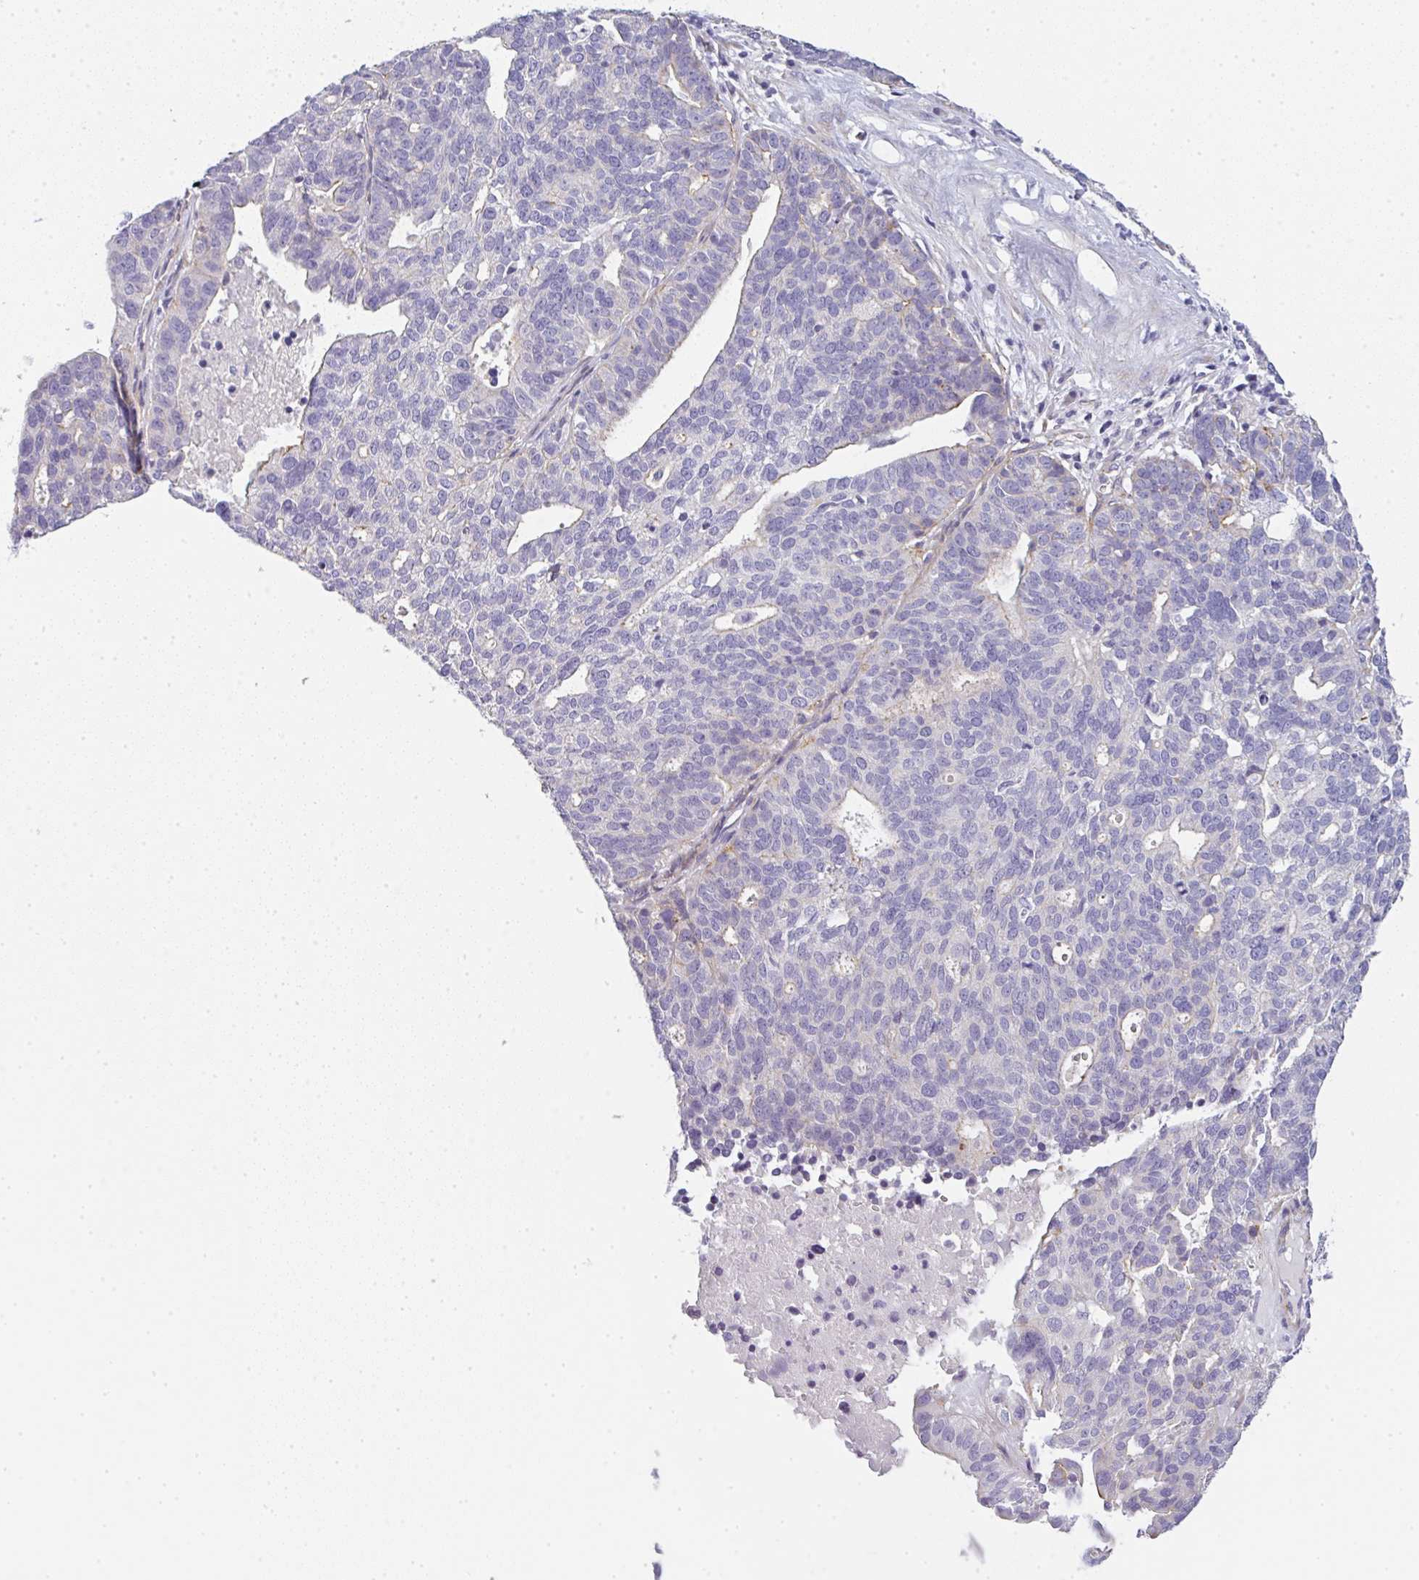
{"staining": {"intensity": "negative", "quantity": "none", "location": "none"}, "tissue": "ovarian cancer", "cell_type": "Tumor cells", "image_type": "cancer", "snomed": [{"axis": "morphology", "description": "Cystadenocarcinoma, serous, NOS"}, {"axis": "topography", "description": "Ovary"}], "caption": "This is an immunohistochemistry photomicrograph of ovarian cancer. There is no expression in tumor cells.", "gene": "LPAR4", "patient": {"sex": "female", "age": 59}}